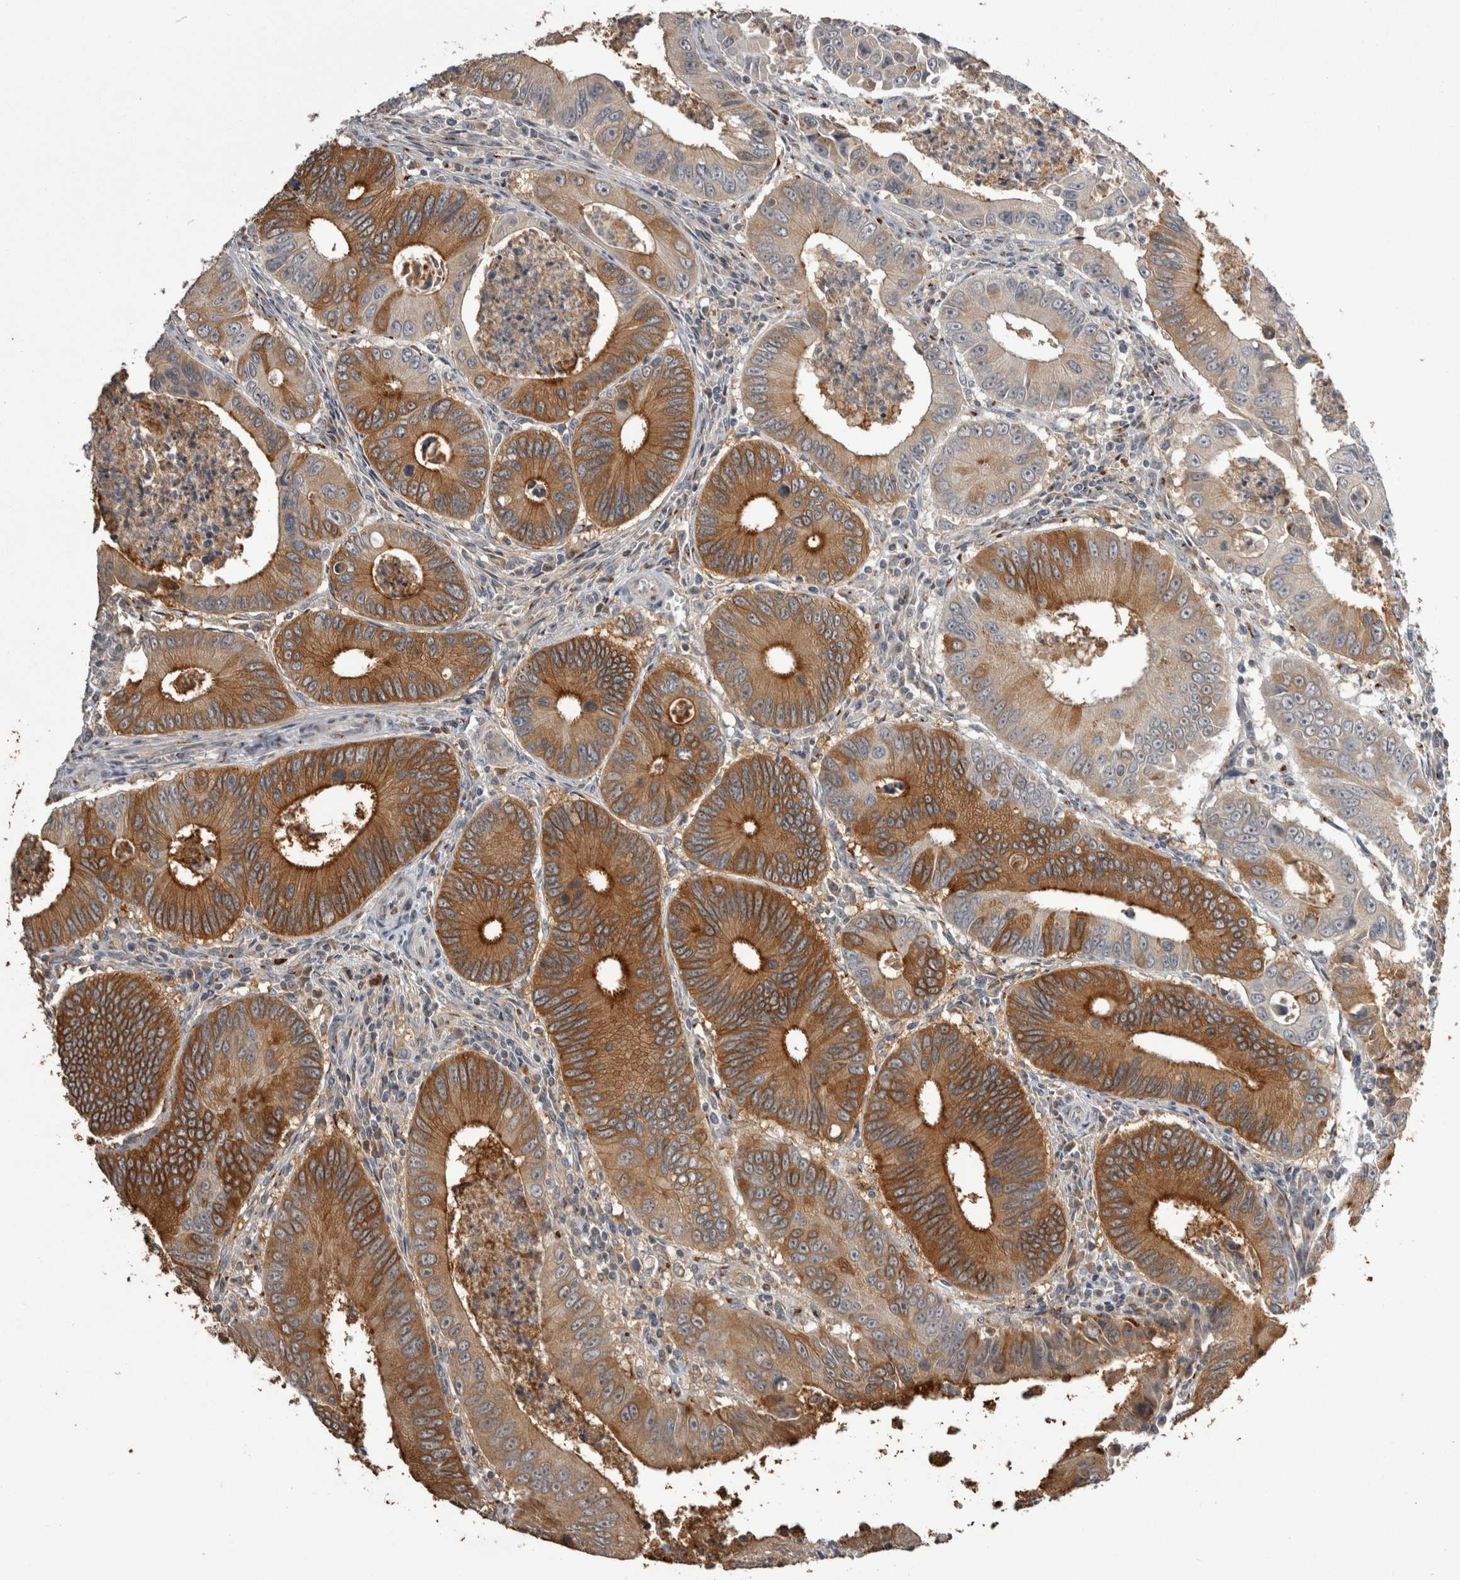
{"staining": {"intensity": "moderate", "quantity": ">75%", "location": "cytoplasmic/membranous"}, "tissue": "colorectal cancer", "cell_type": "Tumor cells", "image_type": "cancer", "snomed": [{"axis": "morphology", "description": "Inflammation, NOS"}, {"axis": "morphology", "description": "Adenocarcinoma, NOS"}, {"axis": "topography", "description": "Colon"}], "caption": "High-magnification brightfield microscopy of colorectal cancer stained with DAB (brown) and counterstained with hematoxylin (blue). tumor cells exhibit moderate cytoplasmic/membranous positivity is identified in approximately>75% of cells.", "gene": "ANXA13", "patient": {"sex": "male", "age": 72}}